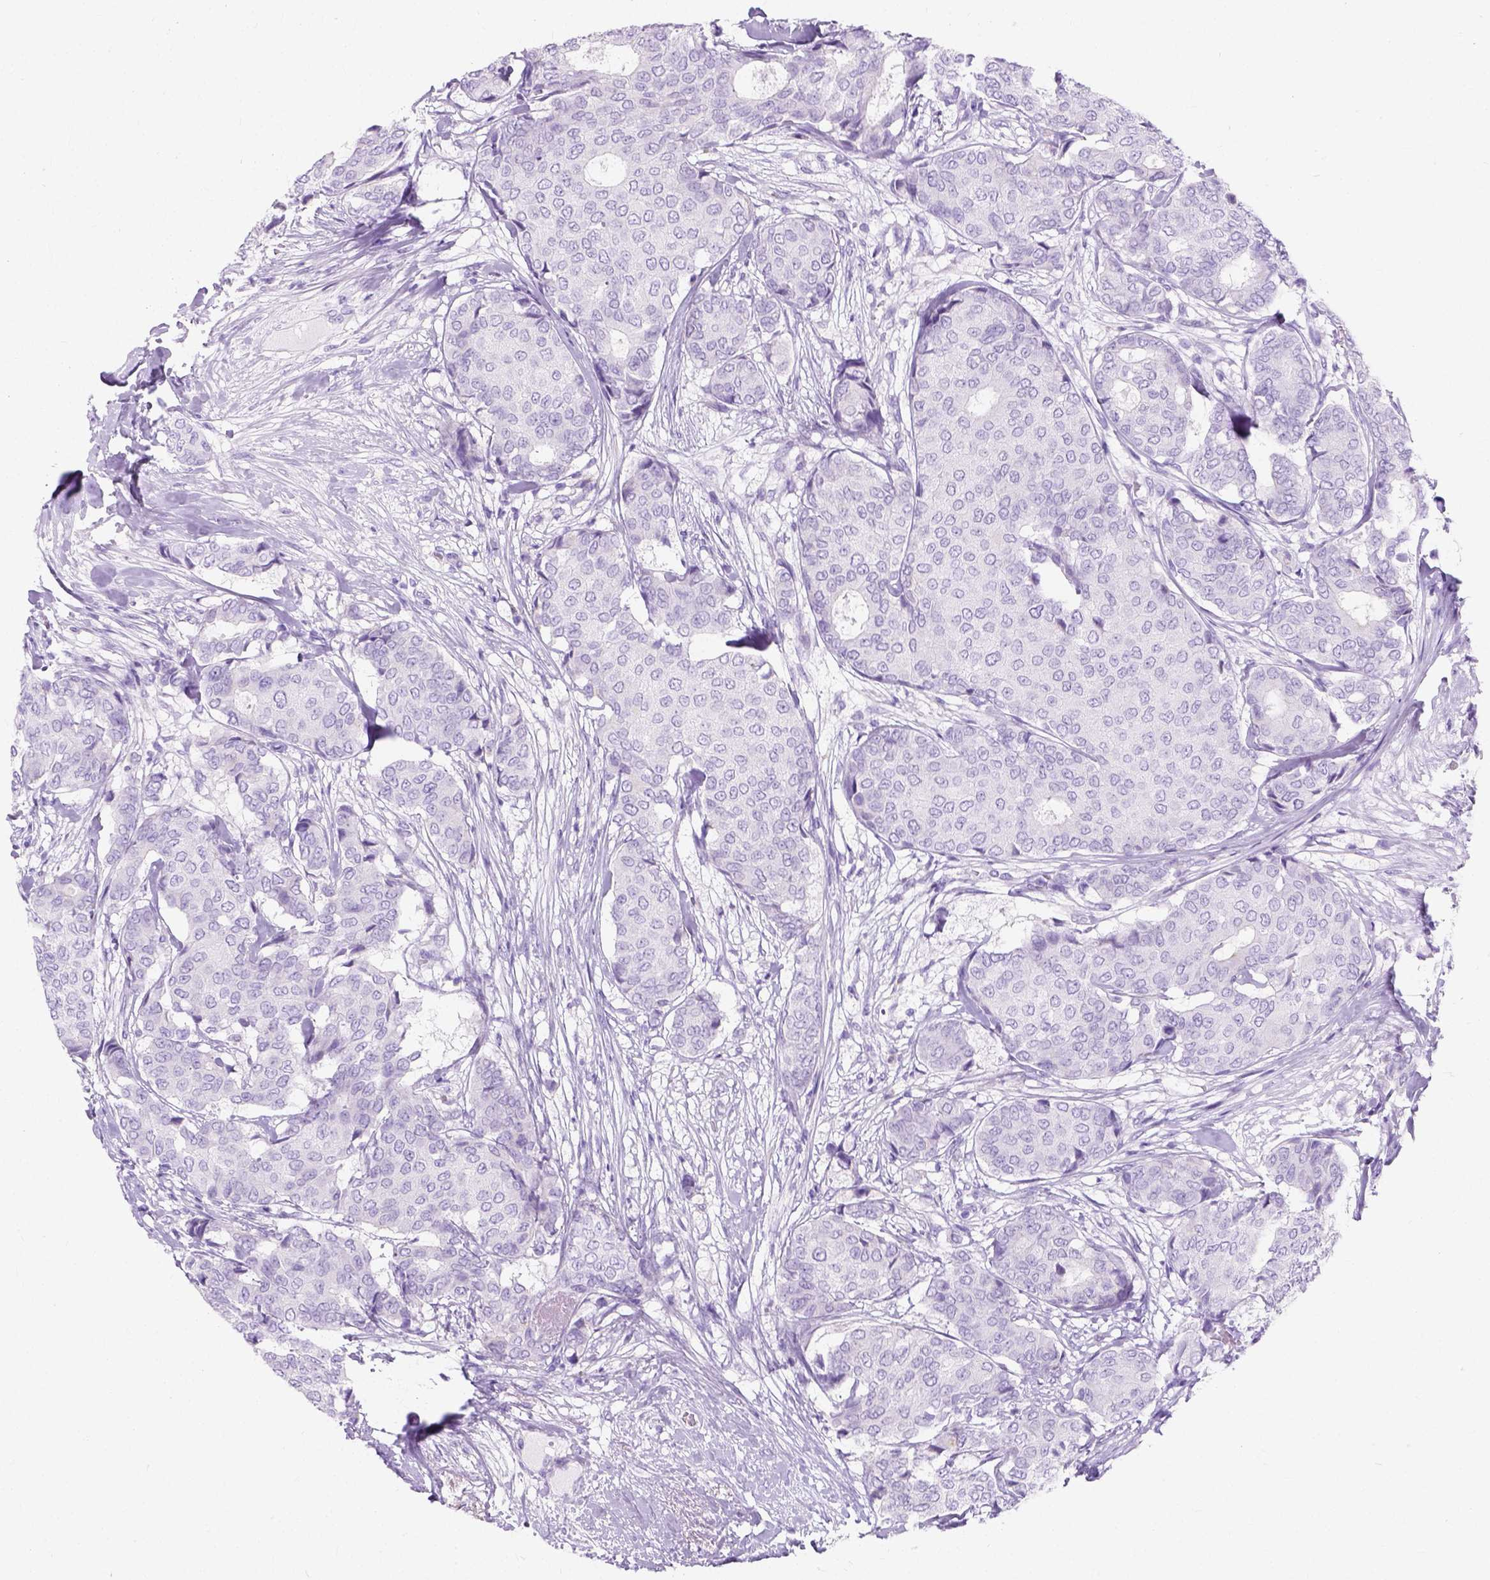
{"staining": {"intensity": "negative", "quantity": "none", "location": "none"}, "tissue": "breast cancer", "cell_type": "Tumor cells", "image_type": "cancer", "snomed": [{"axis": "morphology", "description": "Duct carcinoma"}, {"axis": "topography", "description": "Breast"}], "caption": "An IHC micrograph of breast cancer (intraductal carcinoma) is shown. There is no staining in tumor cells of breast cancer (intraductal carcinoma).", "gene": "MYH15", "patient": {"sex": "female", "age": 75}}